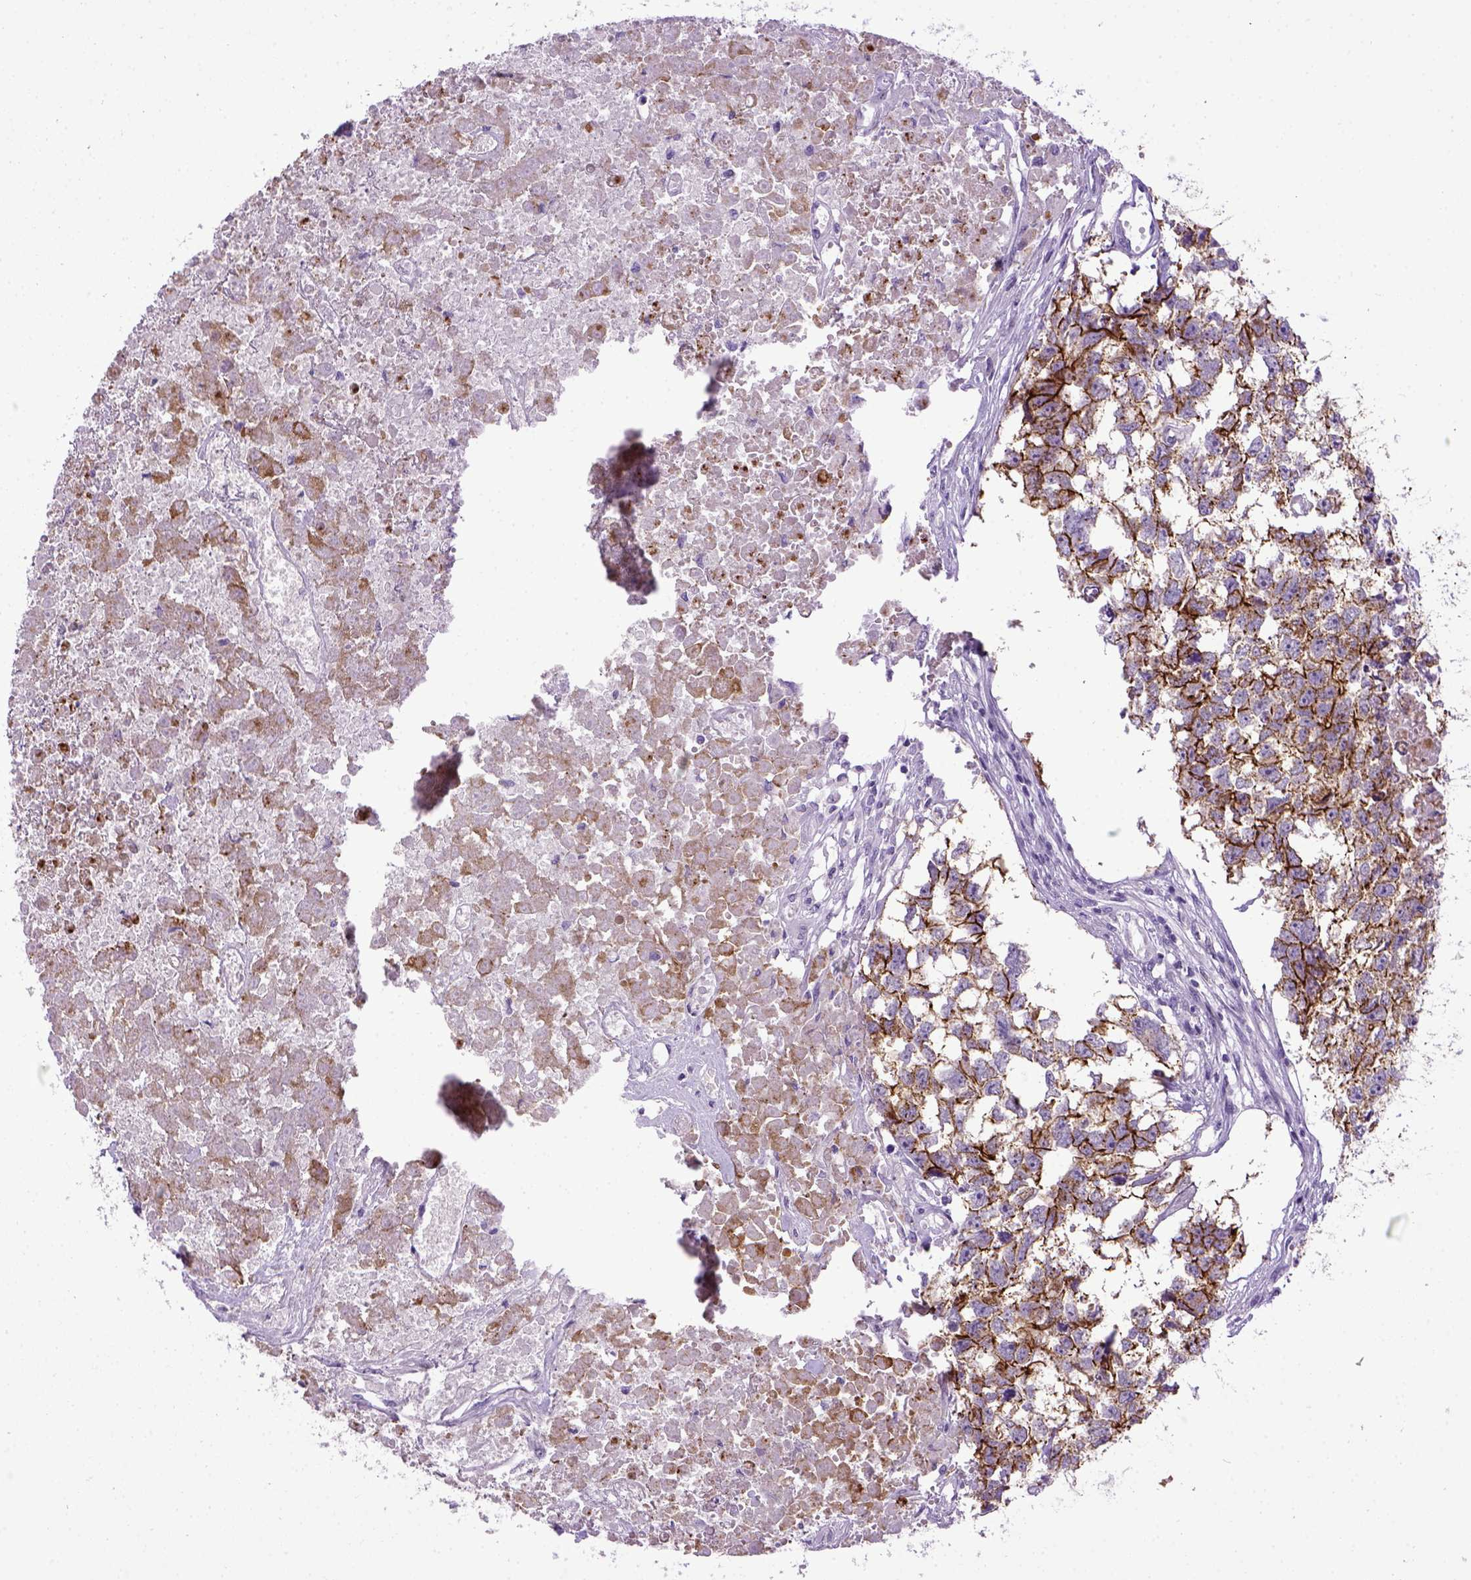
{"staining": {"intensity": "strong", "quantity": ">75%", "location": "cytoplasmic/membranous"}, "tissue": "testis cancer", "cell_type": "Tumor cells", "image_type": "cancer", "snomed": [{"axis": "morphology", "description": "Carcinoma, Embryonal, NOS"}, {"axis": "morphology", "description": "Teratoma, malignant, NOS"}, {"axis": "topography", "description": "Testis"}], "caption": "Immunohistochemistry (IHC) (DAB (3,3'-diaminobenzidine)) staining of human testis cancer shows strong cytoplasmic/membranous protein positivity in about >75% of tumor cells.", "gene": "CDH1", "patient": {"sex": "male", "age": 44}}